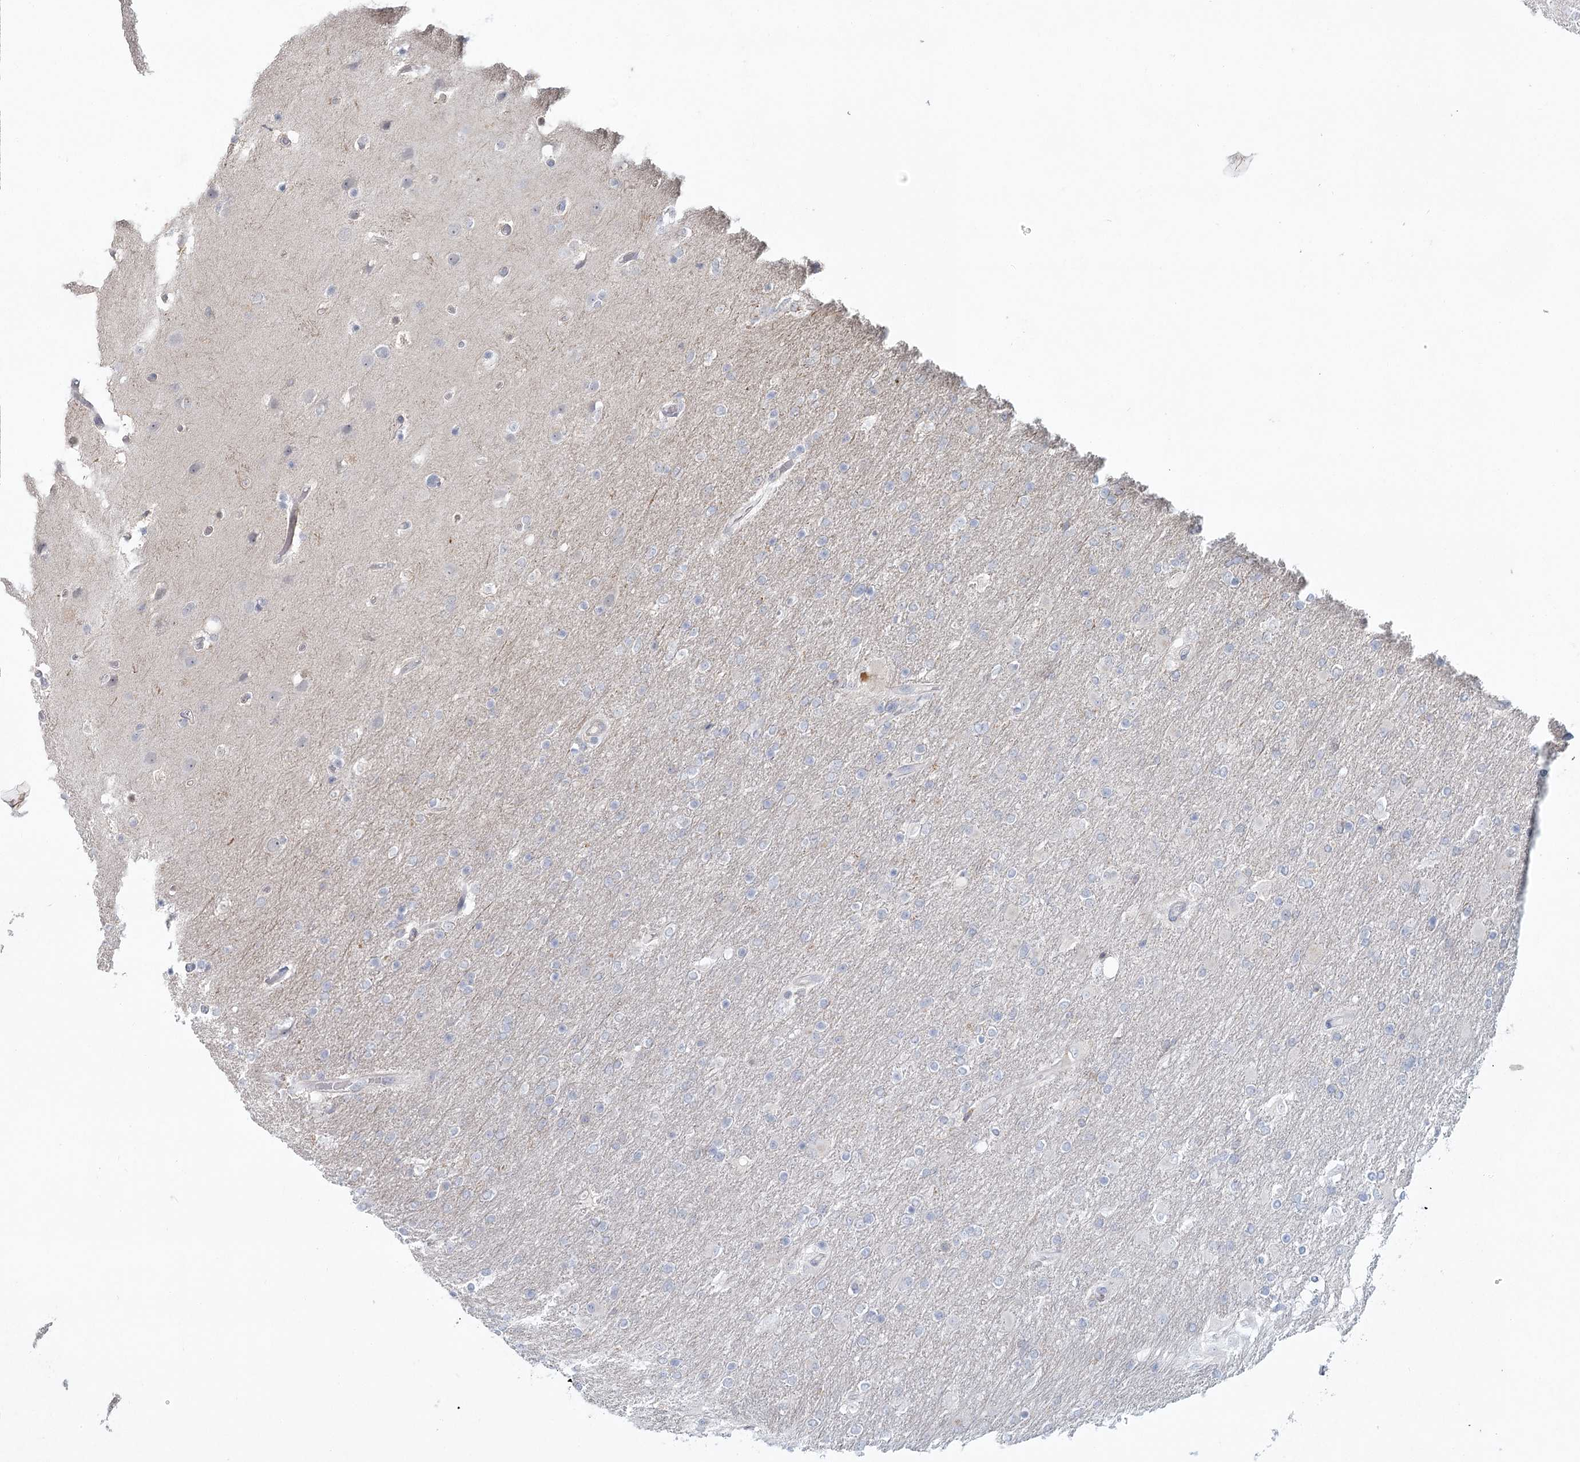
{"staining": {"intensity": "negative", "quantity": "none", "location": "none"}, "tissue": "glioma", "cell_type": "Tumor cells", "image_type": "cancer", "snomed": [{"axis": "morphology", "description": "Glioma, malignant, High grade"}, {"axis": "topography", "description": "Cerebral cortex"}], "caption": "Malignant glioma (high-grade) was stained to show a protein in brown. There is no significant positivity in tumor cells.", "gene": "LRP2BP", "patient": {"sex": "female", "age": 36}}